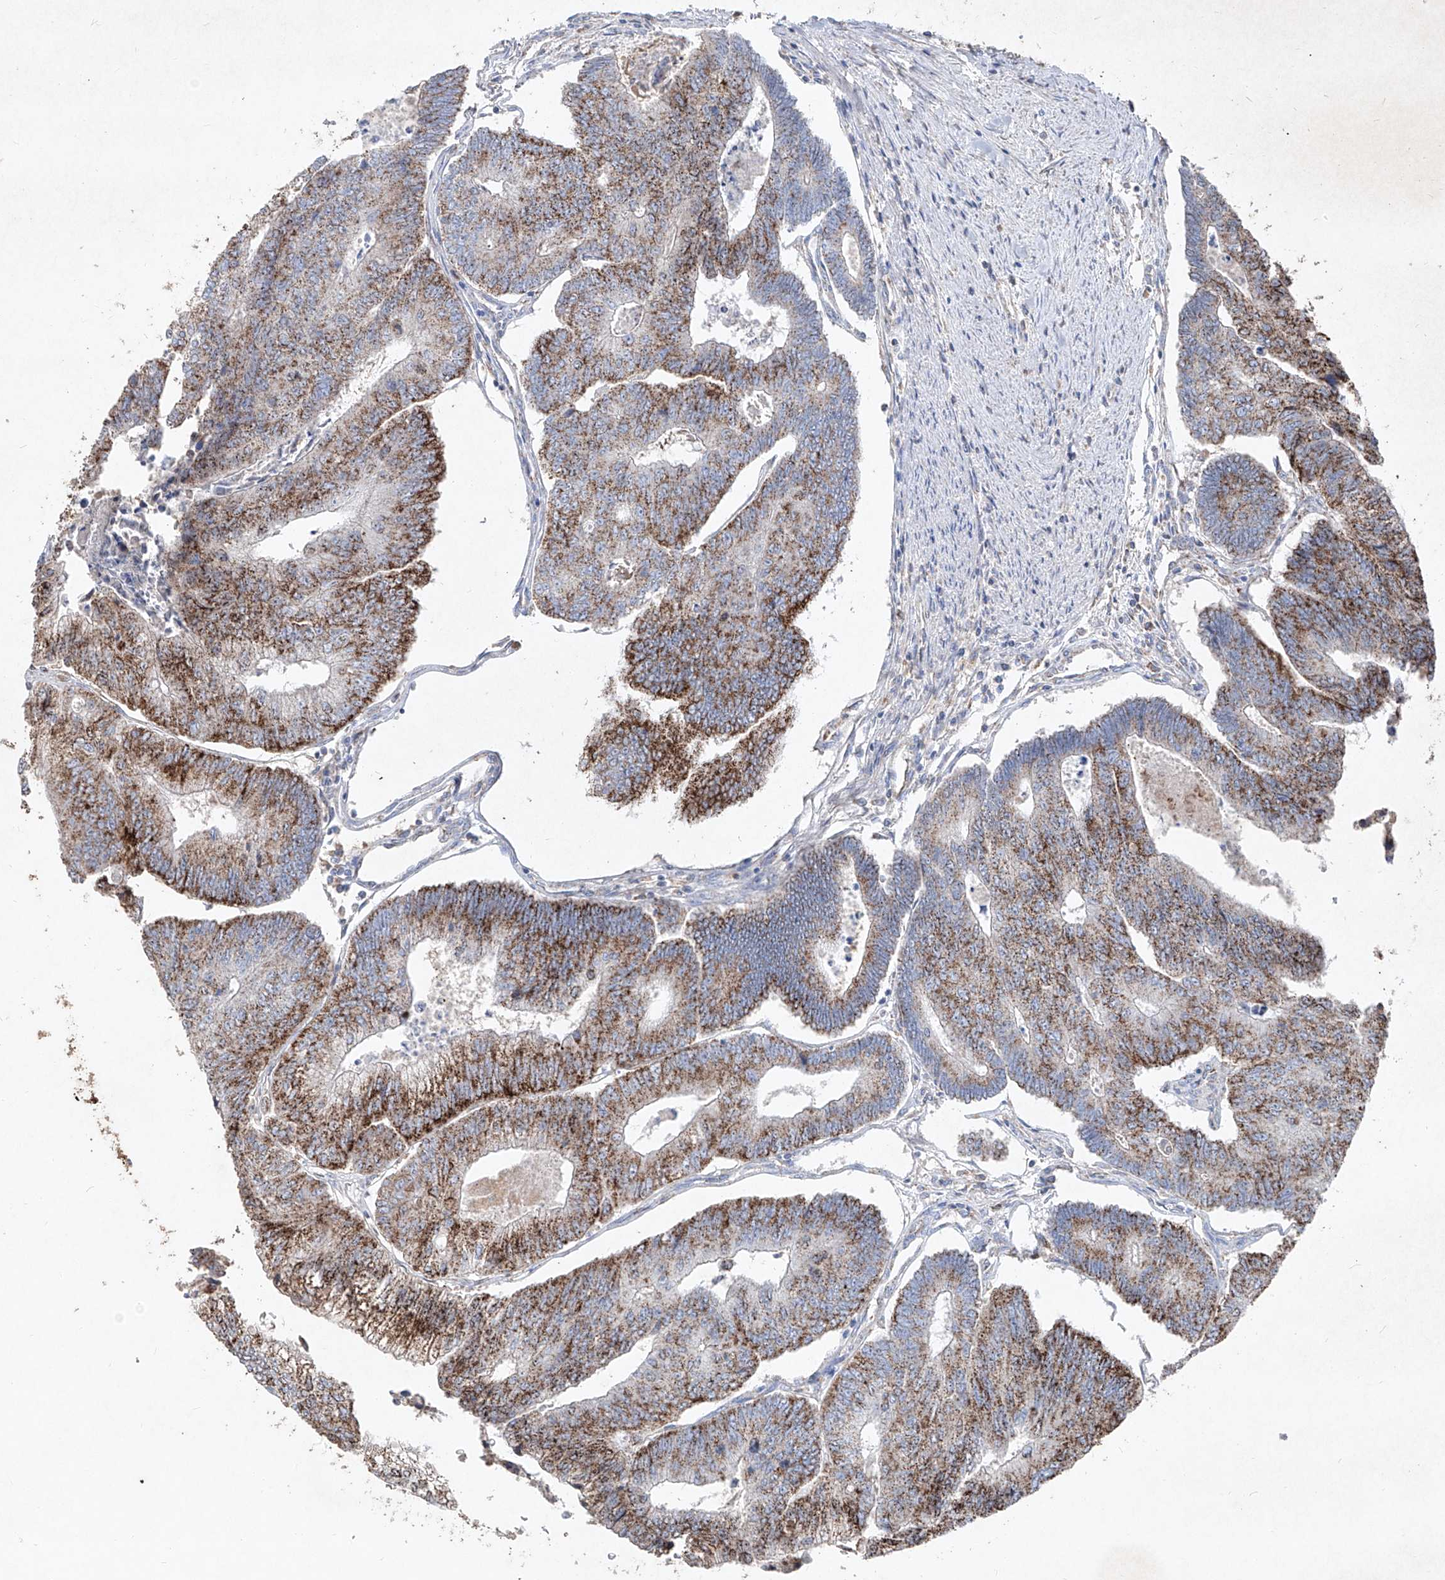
{"staining": {"intensity": "moderate", "quantity": ">75%", "location": "cytoplasmic/membranous"}, "tissue": "colorectal cancer", "cell_type": "Tumor cells", "image_type": "cancer", "snomed": [{"axis": "morphology", "description": "Adenocarcinoma, NOS"}, {"axis": "topography", "description": "Colon"}], "caption": "IHC of colorectal cancer (adenocarcinoma) reveals medium levels of moderate cytoplasmic/membranous positivity in approximately >75% of tumor cells.", "gene": "ABCD3", "patient": {"sex": "female", "age": 67}}